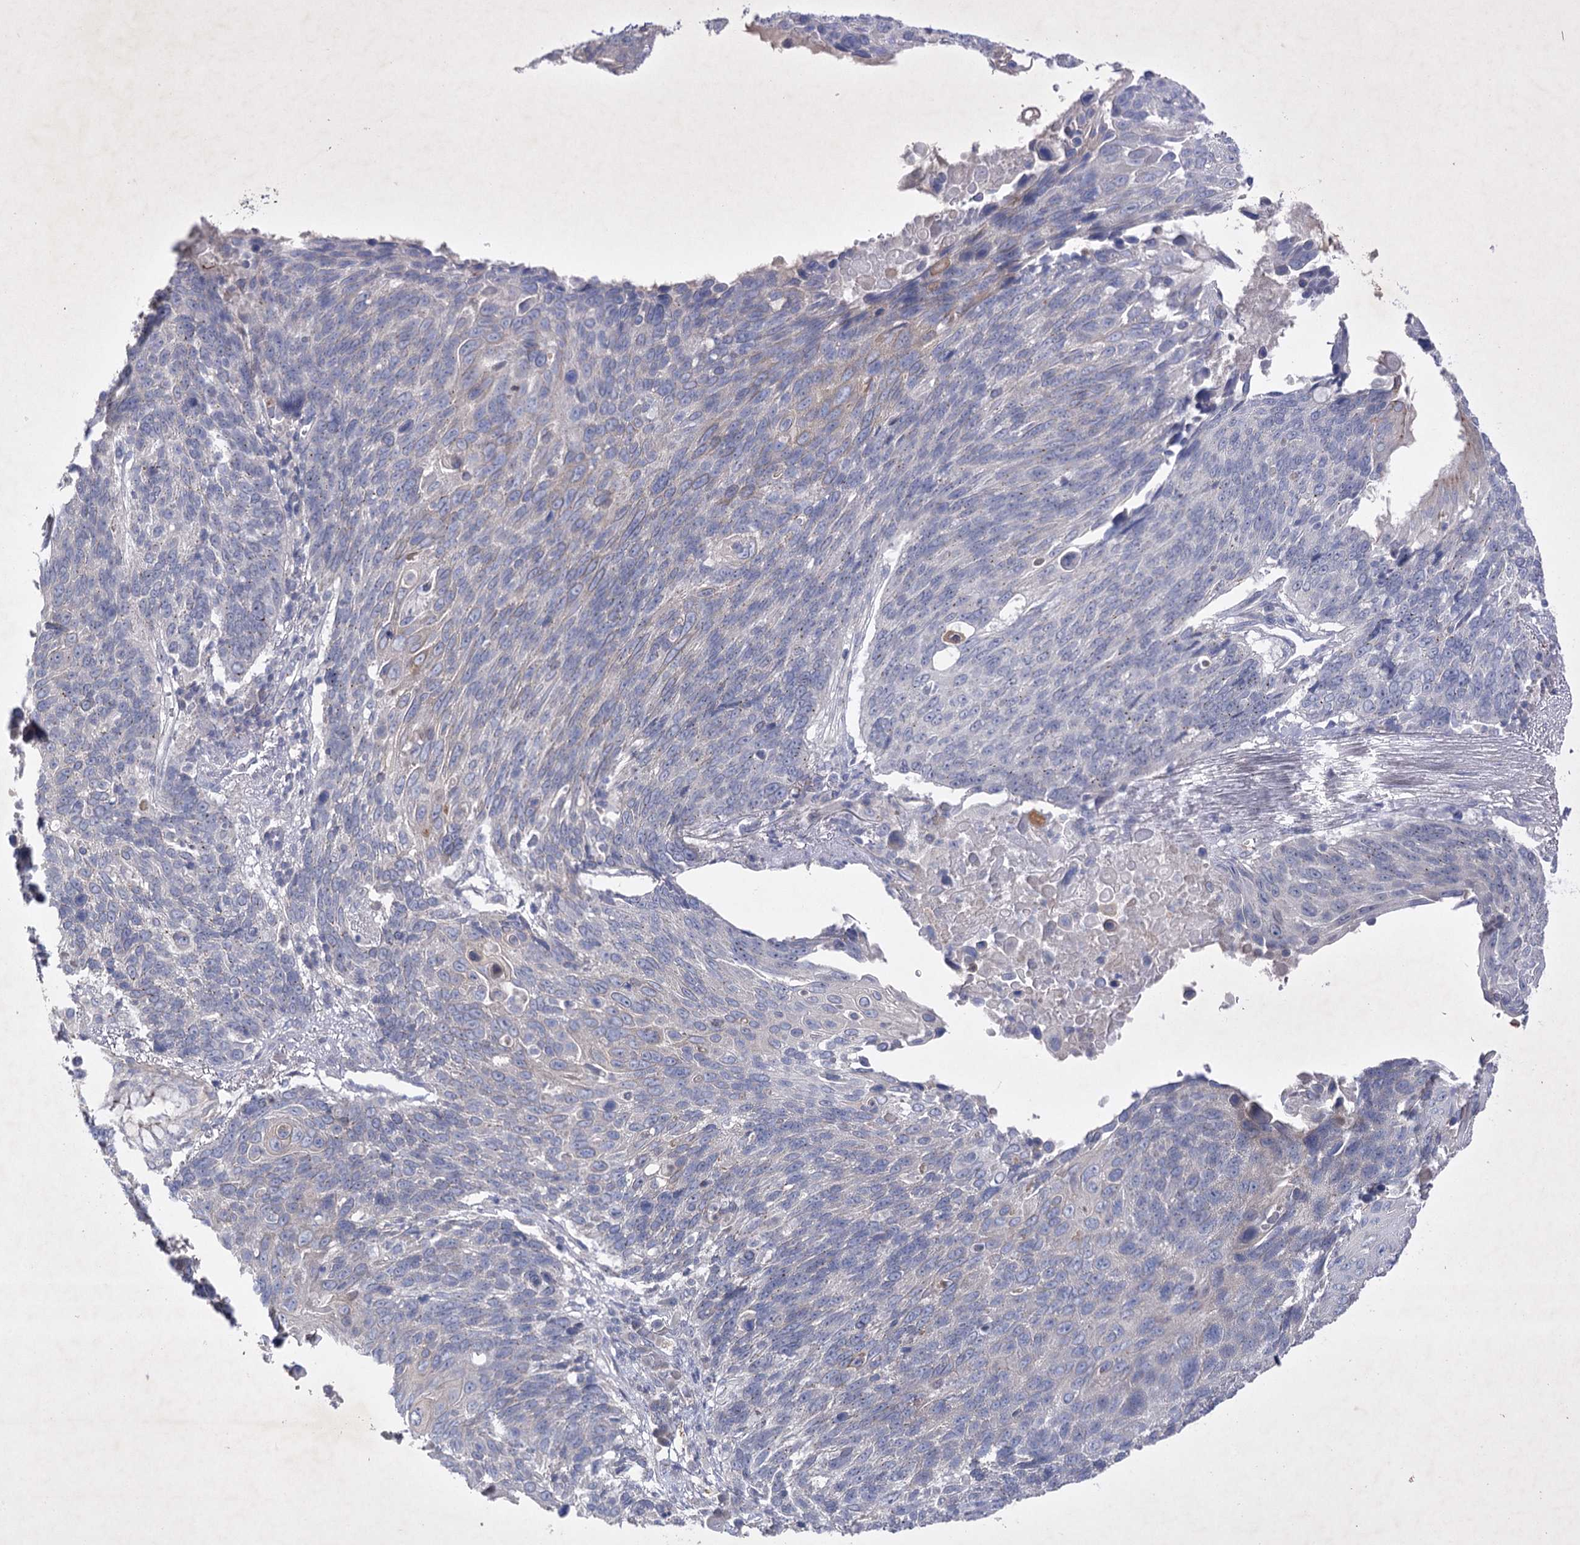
{"staining": {"intensity": "negative", "quantity": "none", "location": "none"}, "tissue": "lung cancer", "cell_type": "Tumor cells", "image_type": "cancer", "snomed": [{"axis": "morphology", "description": "Squamous cell carcinoma, NOS"}, {"axis": "topography", "description": "Lung"}], "caption": "IHC image of neoplastic tissue: lung cancer stained with DAB shows no significant protein positivity in tumor cells.", "gene": "COX15", "patient": {"sex": "male", "age": 66}}